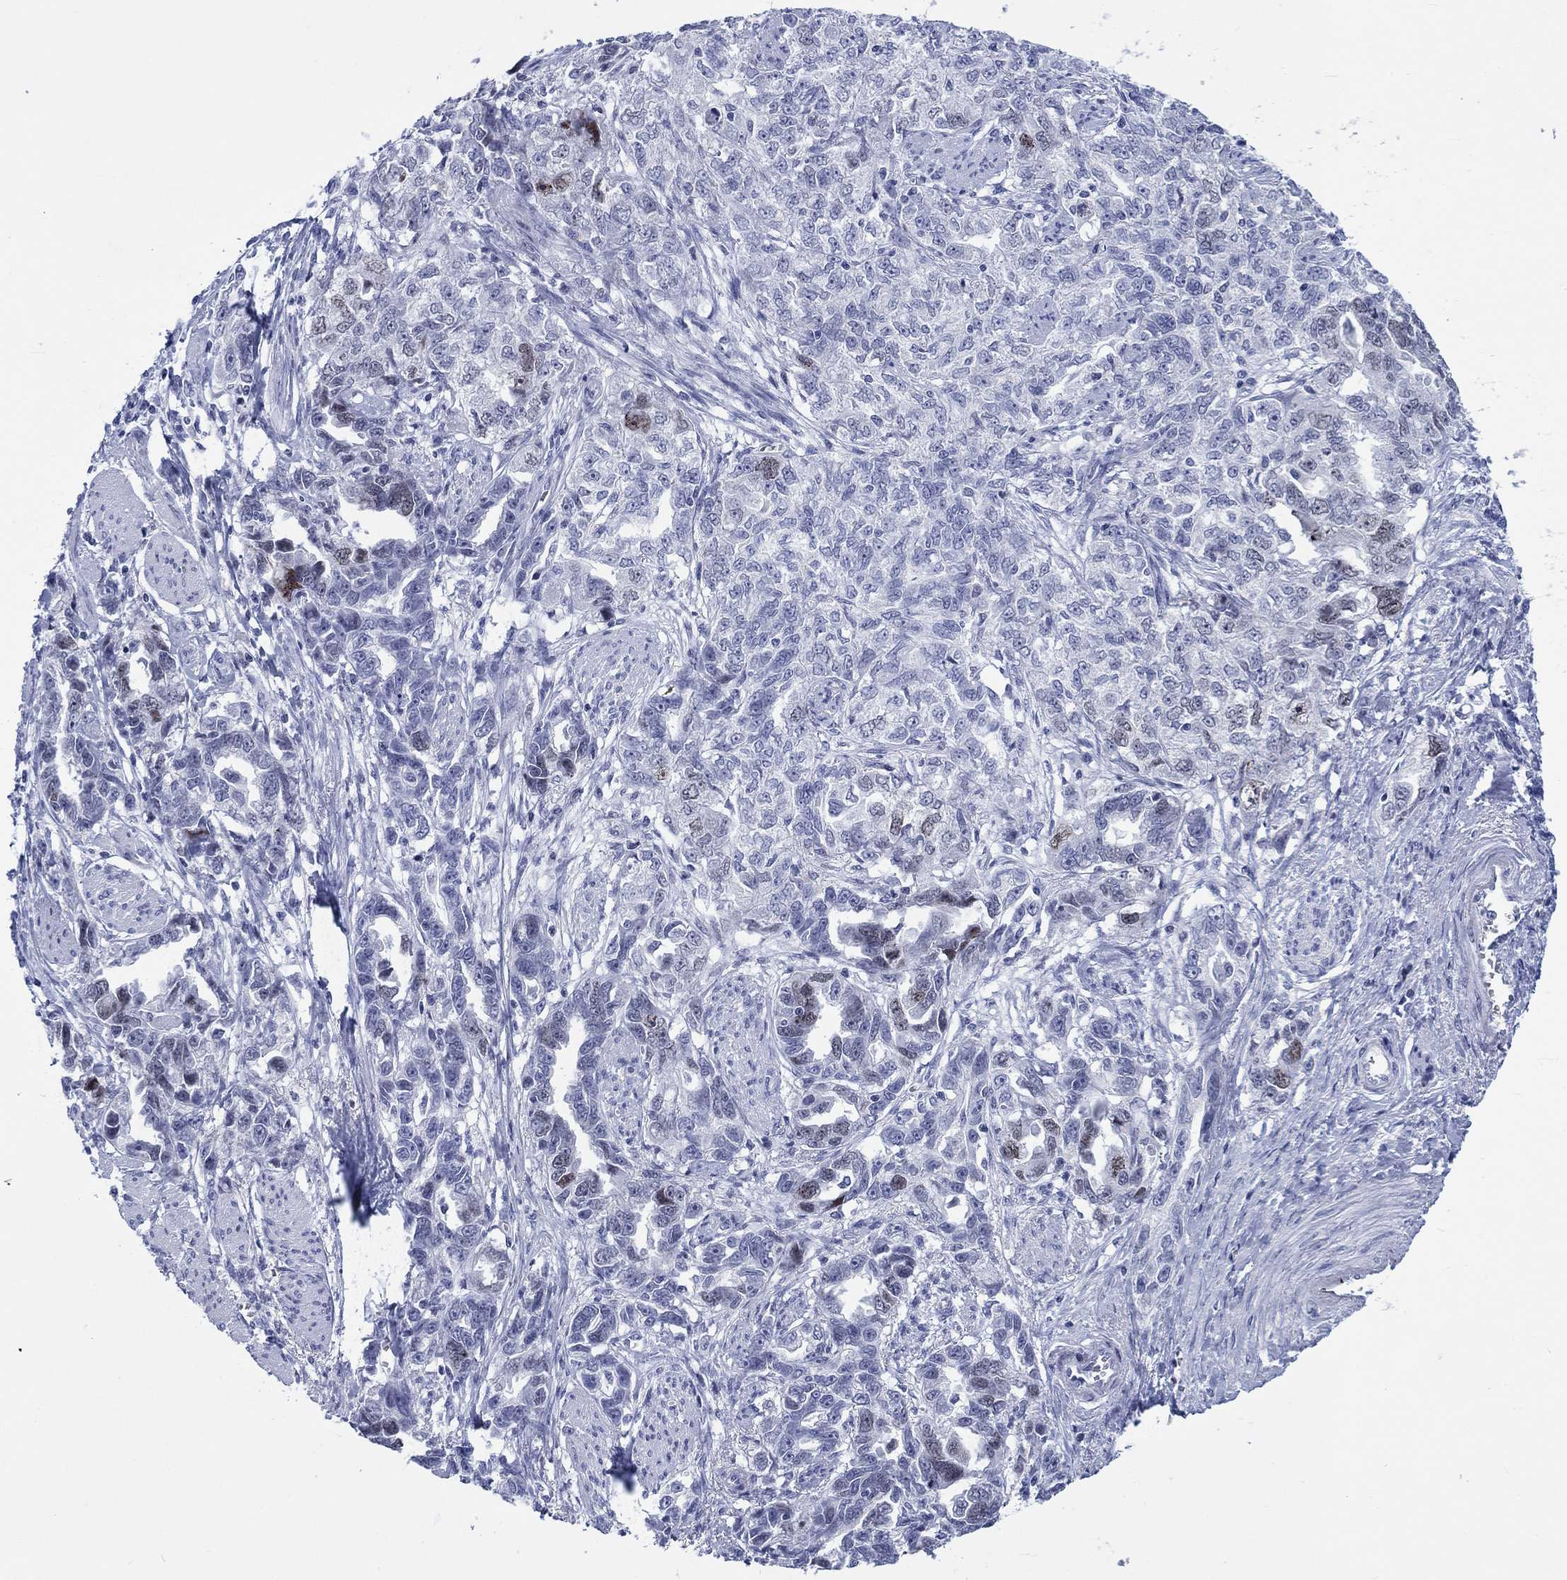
{"staining": {"intensity": "moderate", "quantity": "<25%", "location": "nuclear"}, "tissue": "ovarian cancer", "cell_type": "Tumor cells", "image_type": "cancer", "snomed": [{"axis": "morphology", "description": "Cystadenocarcinoma, serous, NOS"}, {"axis": "topography", "description": "Ovary"}], "caption": "Human serous cystadenocarcinoma (ovarian) stained with a brown dye demonstrates moderate nuclear positive positivity in approximately <25% of tumor cells.", "gene": "CDCA2", "patient": {"sex": "female", "age": 51}}